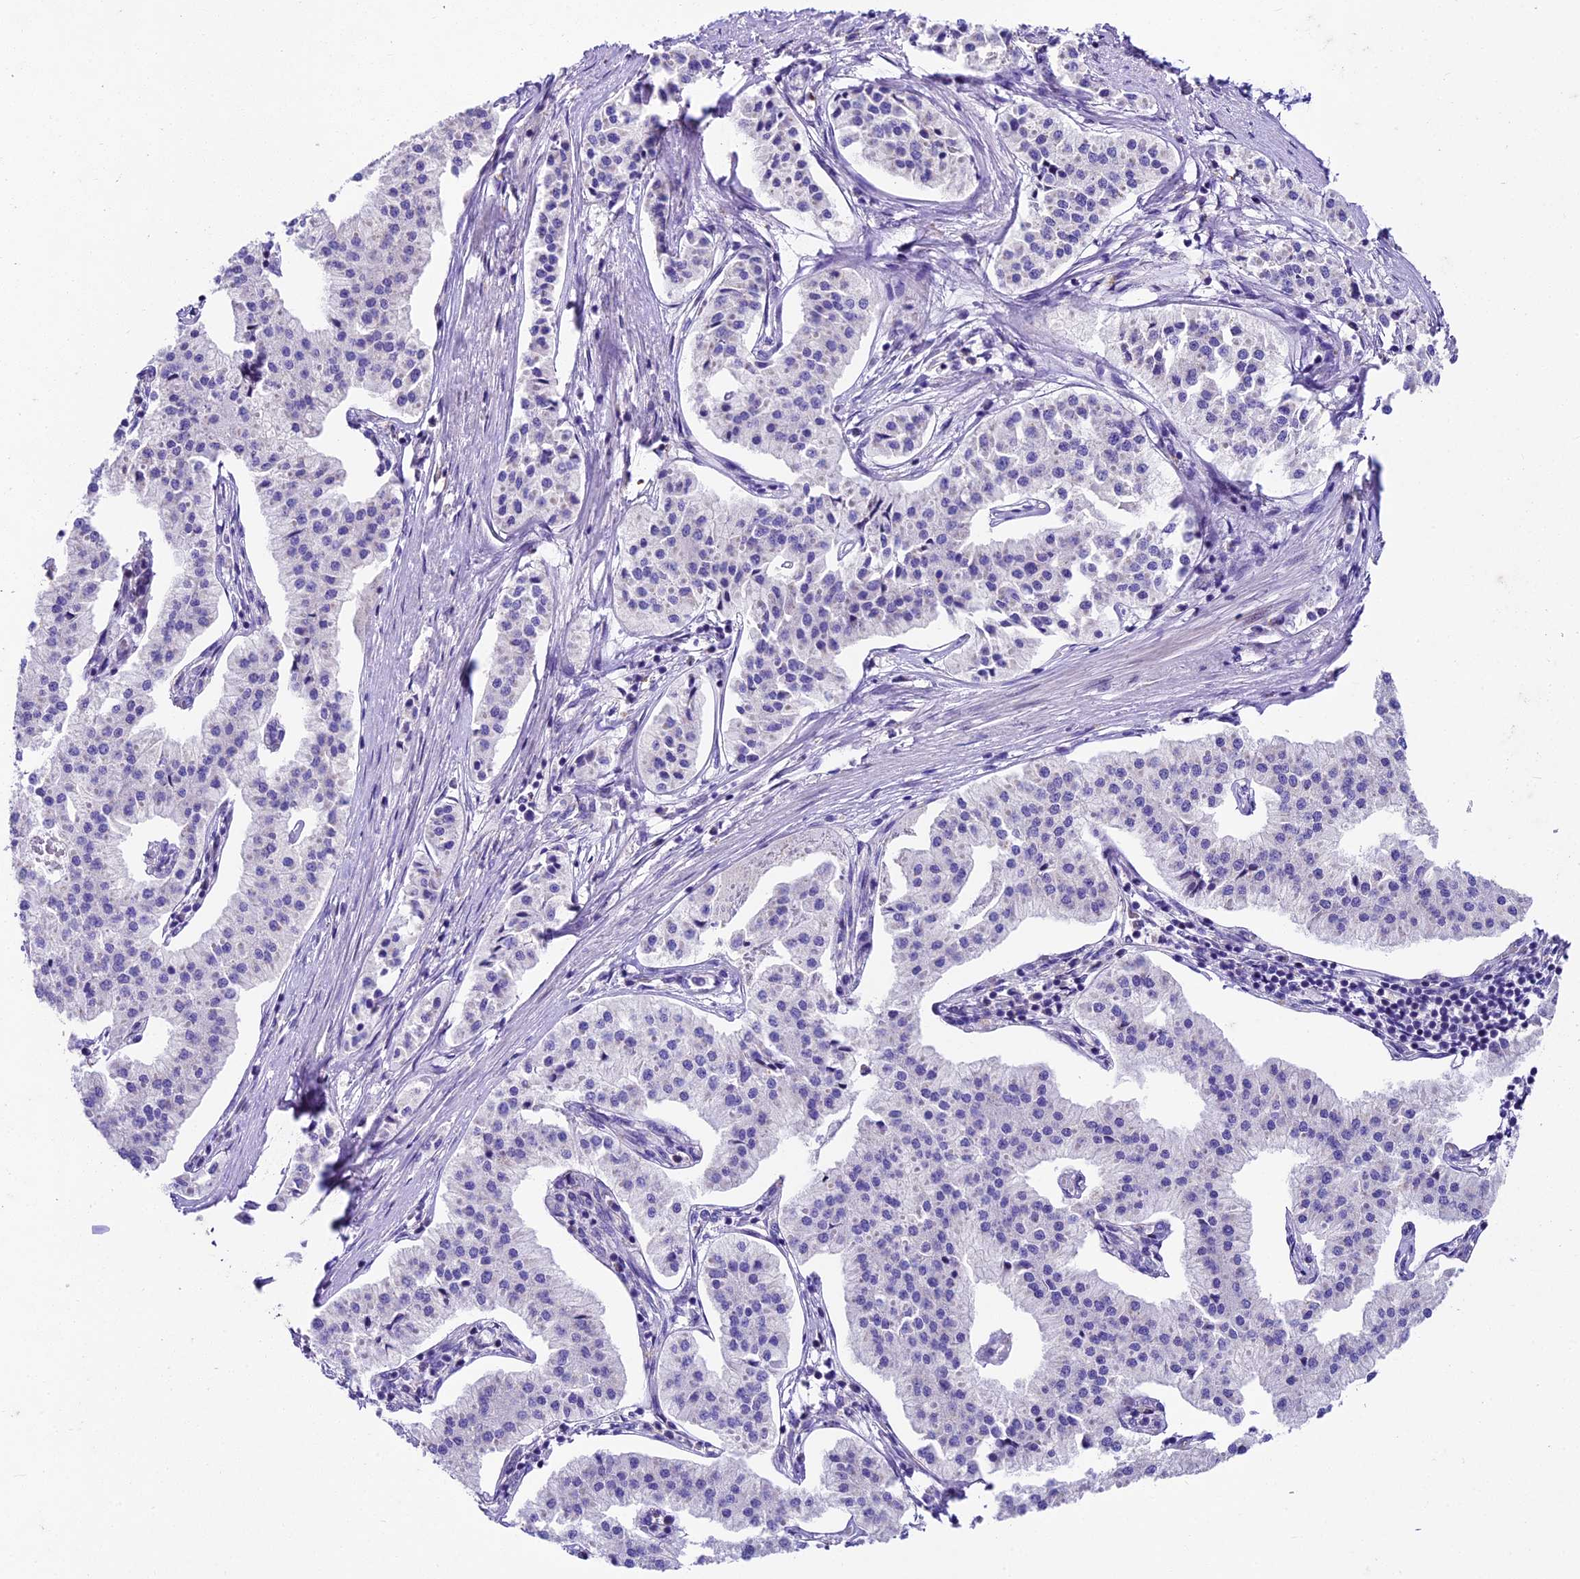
{"staining": {"intensity": "negative", "quantity": "none", "location": "none"}, "tissue": "pancreatic cancer", "cell_type": "Tumor cells", "image_type": "cancer", "snomed": [{"axis": "morphology", "description": "Adenocarcinoma, NOS"}, {"axis": "topography", "description": "Pancreas"}], "caption": "IHC micrograph of human pancreatic cancer (adenocarcinoma) stained for a protein (brown), which displays no staining in tumor cells.", "gene": "IFT140", "patient": {"sex": "female", "age": 50}}